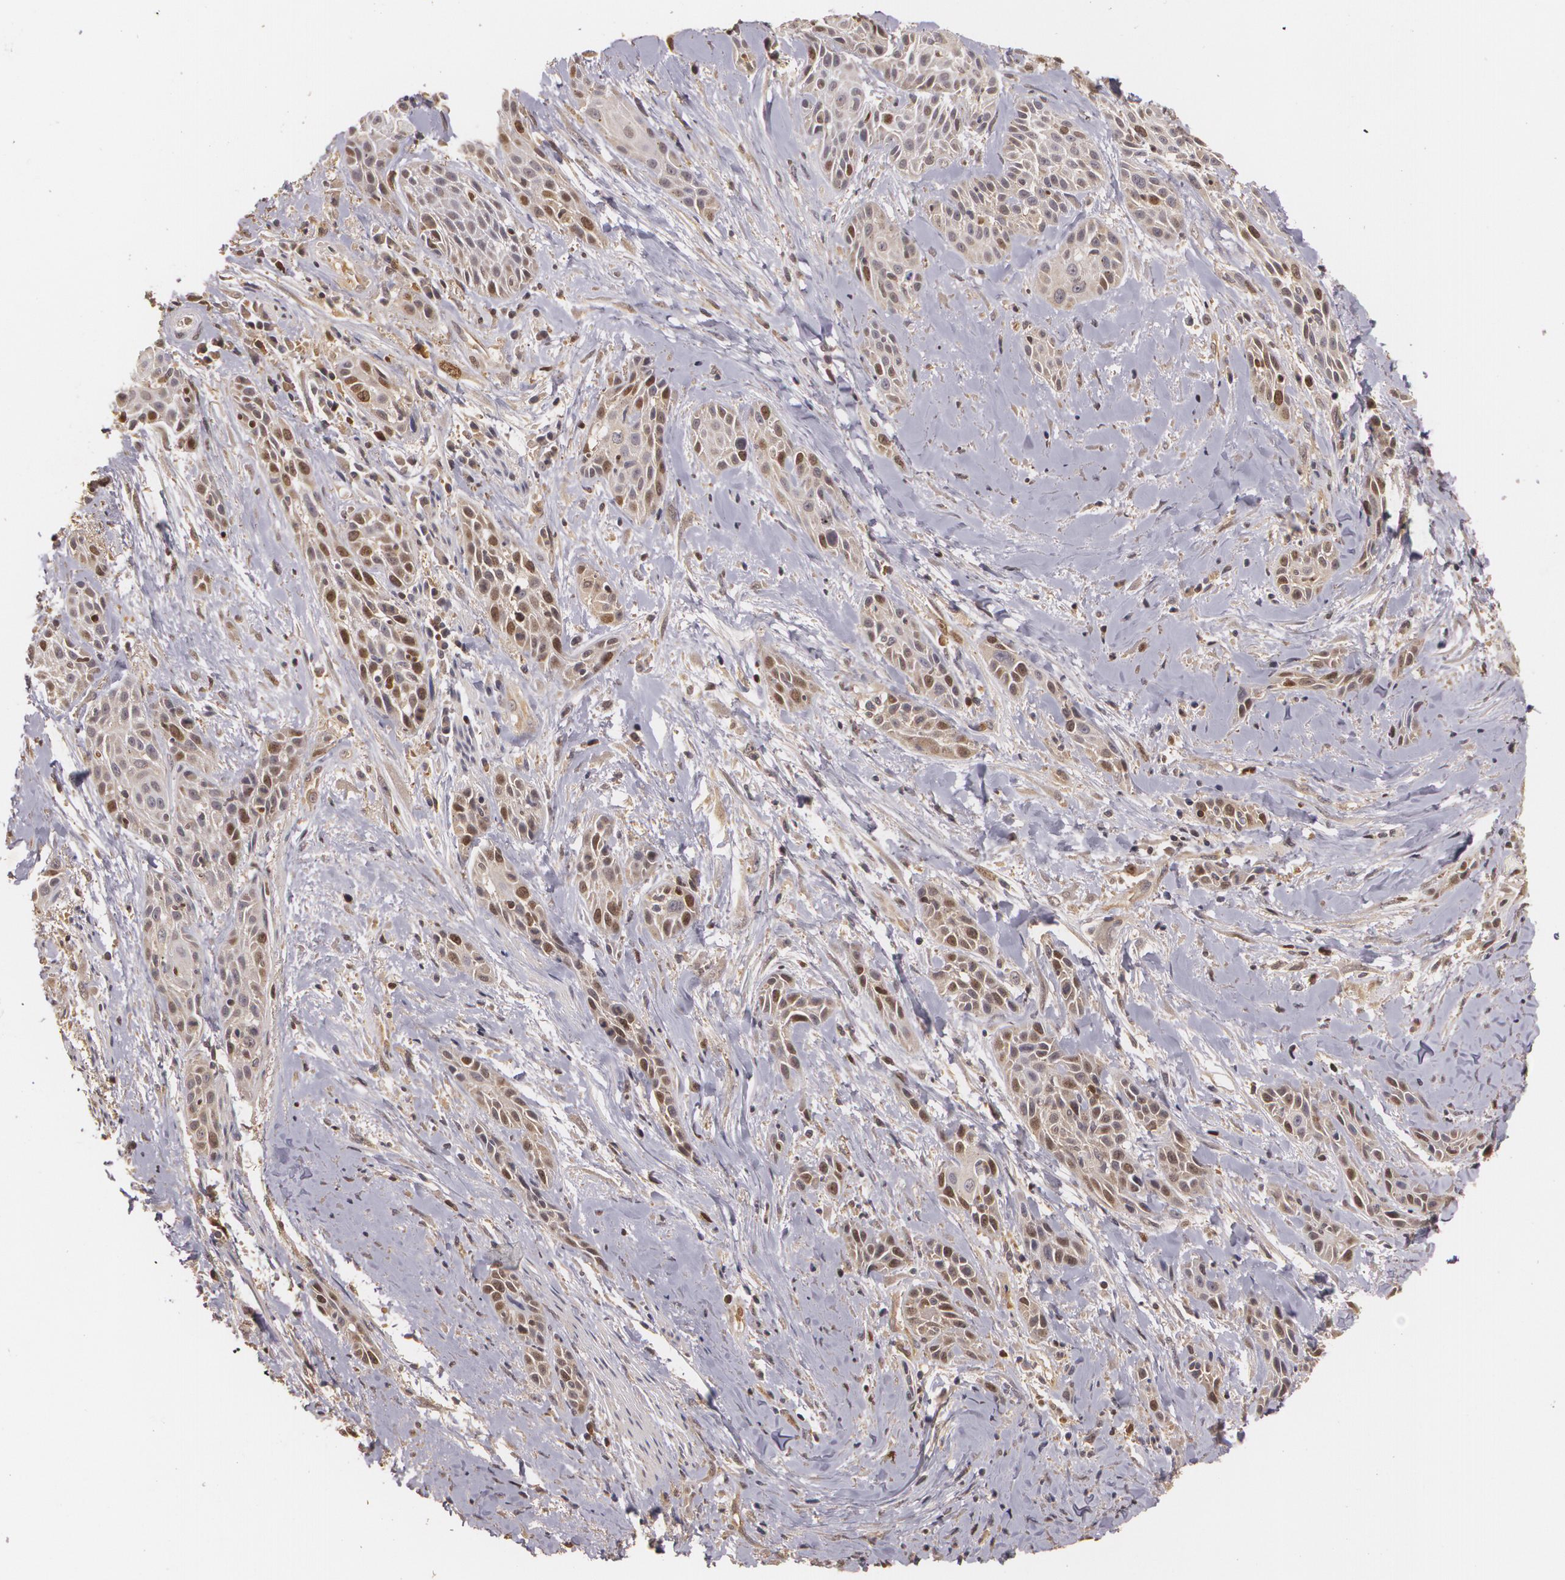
{"staining": {"intensity": "moderate", "quantity": "25%-75%", "location": "nuclear"}, "tissue": "skin cancer", "cell_type": "Tumor cells", "image_type": "cancer", "snomed": [{"axis": "morphology", "description": "Squamous cell carcinoma, NOS"}, {"axis": "topography", "description": "Skin"}, {"axis": "topography", "description": "Anal"}], "caption": "Human skin squamous cell carcinoma stained for a protein (brown) exhibits moderate nuclear positive positivity in approximately 25%-75% of tumor cells.", "gene": "BRCA1", "patient": {"sex": "male", "age": 64}}